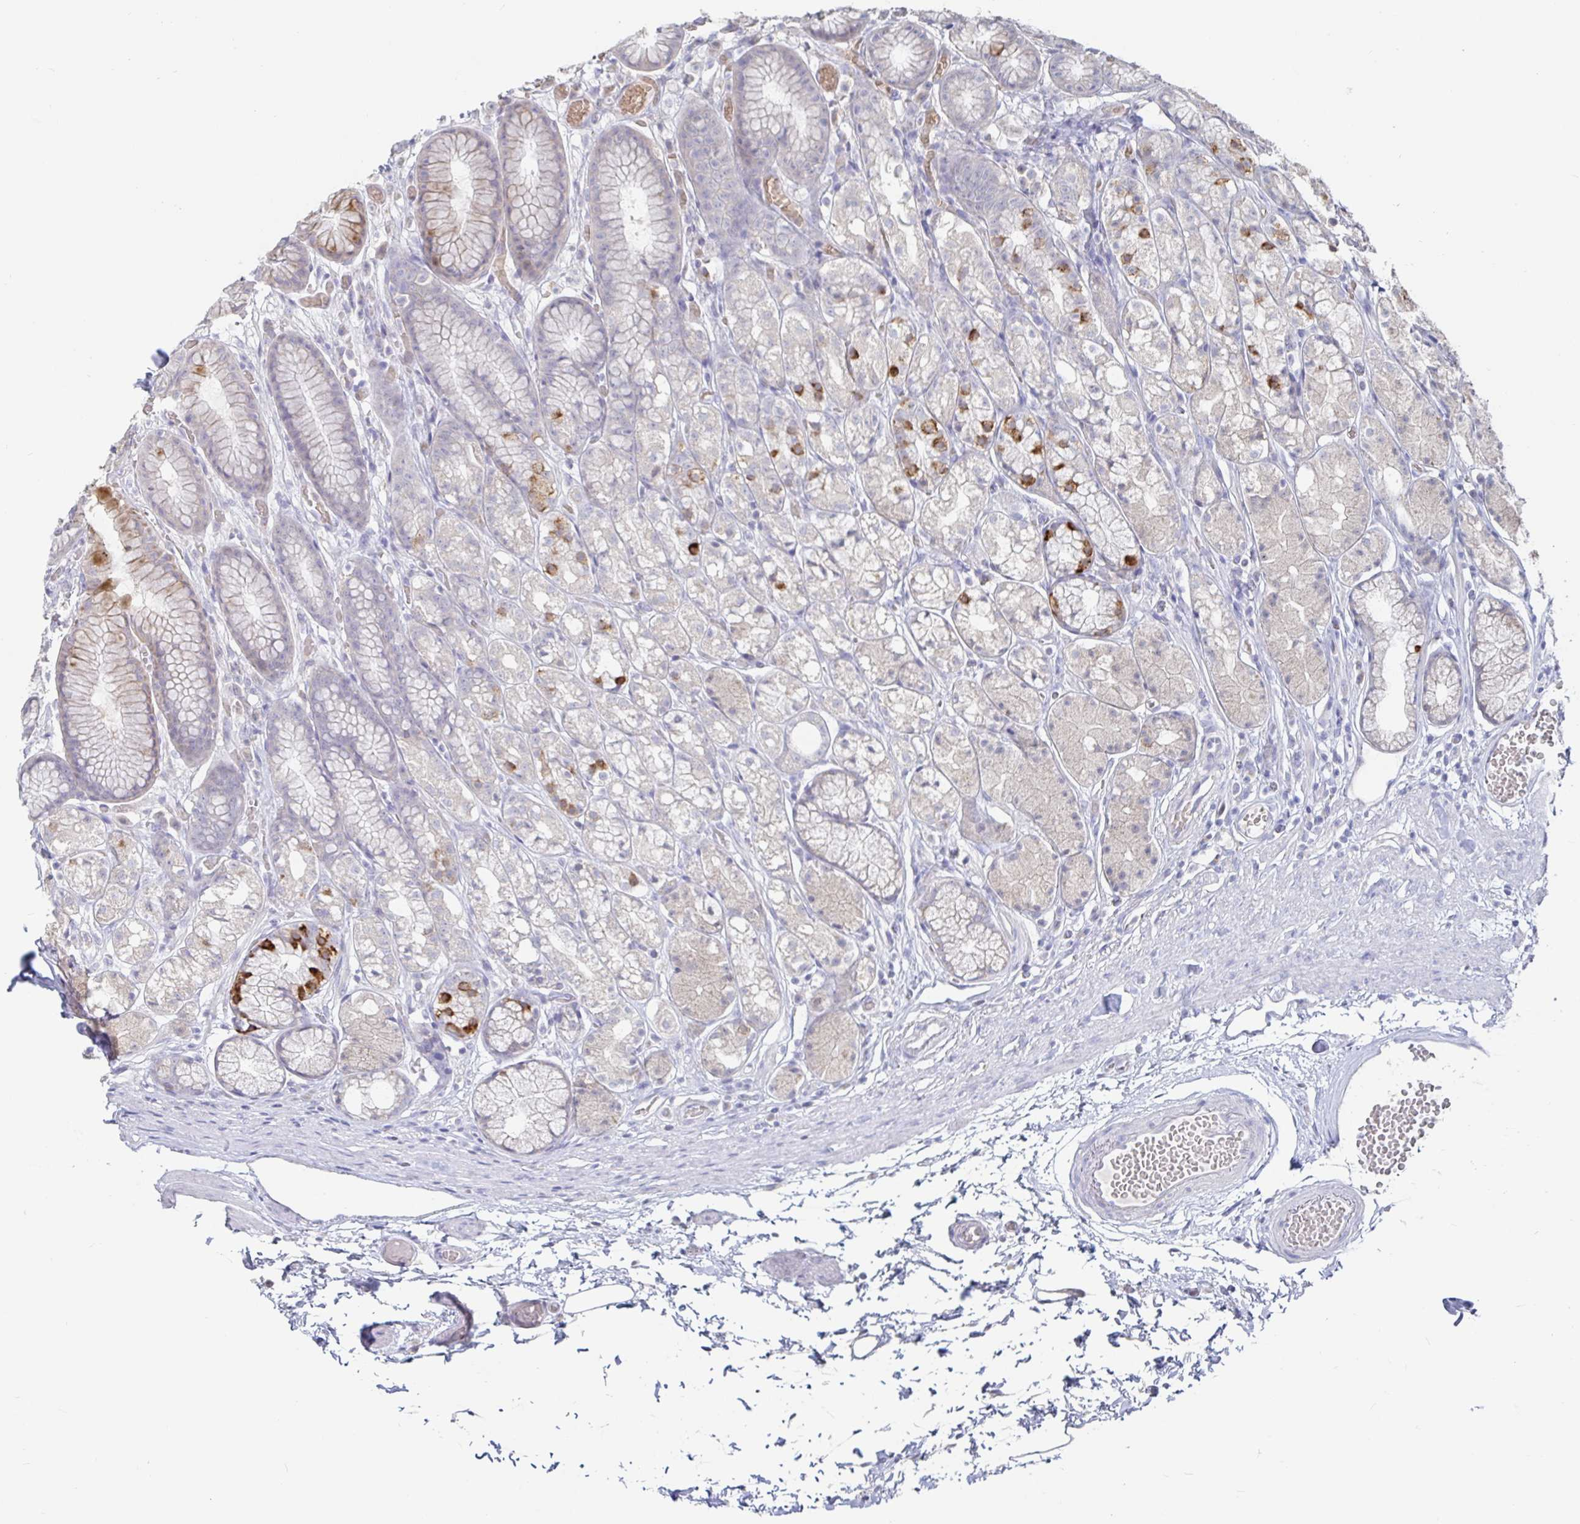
{"staining": {"intensity": "moderate", "quantity": "<25%", "location": "cytoplasmic/membranous"}, "tissue": "stomach", "cell_type": "Glandular cells", "image_type": "normal", "snomed": [{"axis": "morphology", "description": "Normal tissue, NOS"}, {"axis": "topography", "description": "Smooth muscle"}, {"axis": "topography", "description": "Stomach"}], "caption": "Immunohistochemical staining of benign stomach shows low levels of moderate cytoplasmic/membranous expression in approximately <25% of glandular cells.", "gene": "SPPL3", "patient": {"sex": "male", "age": 70}}